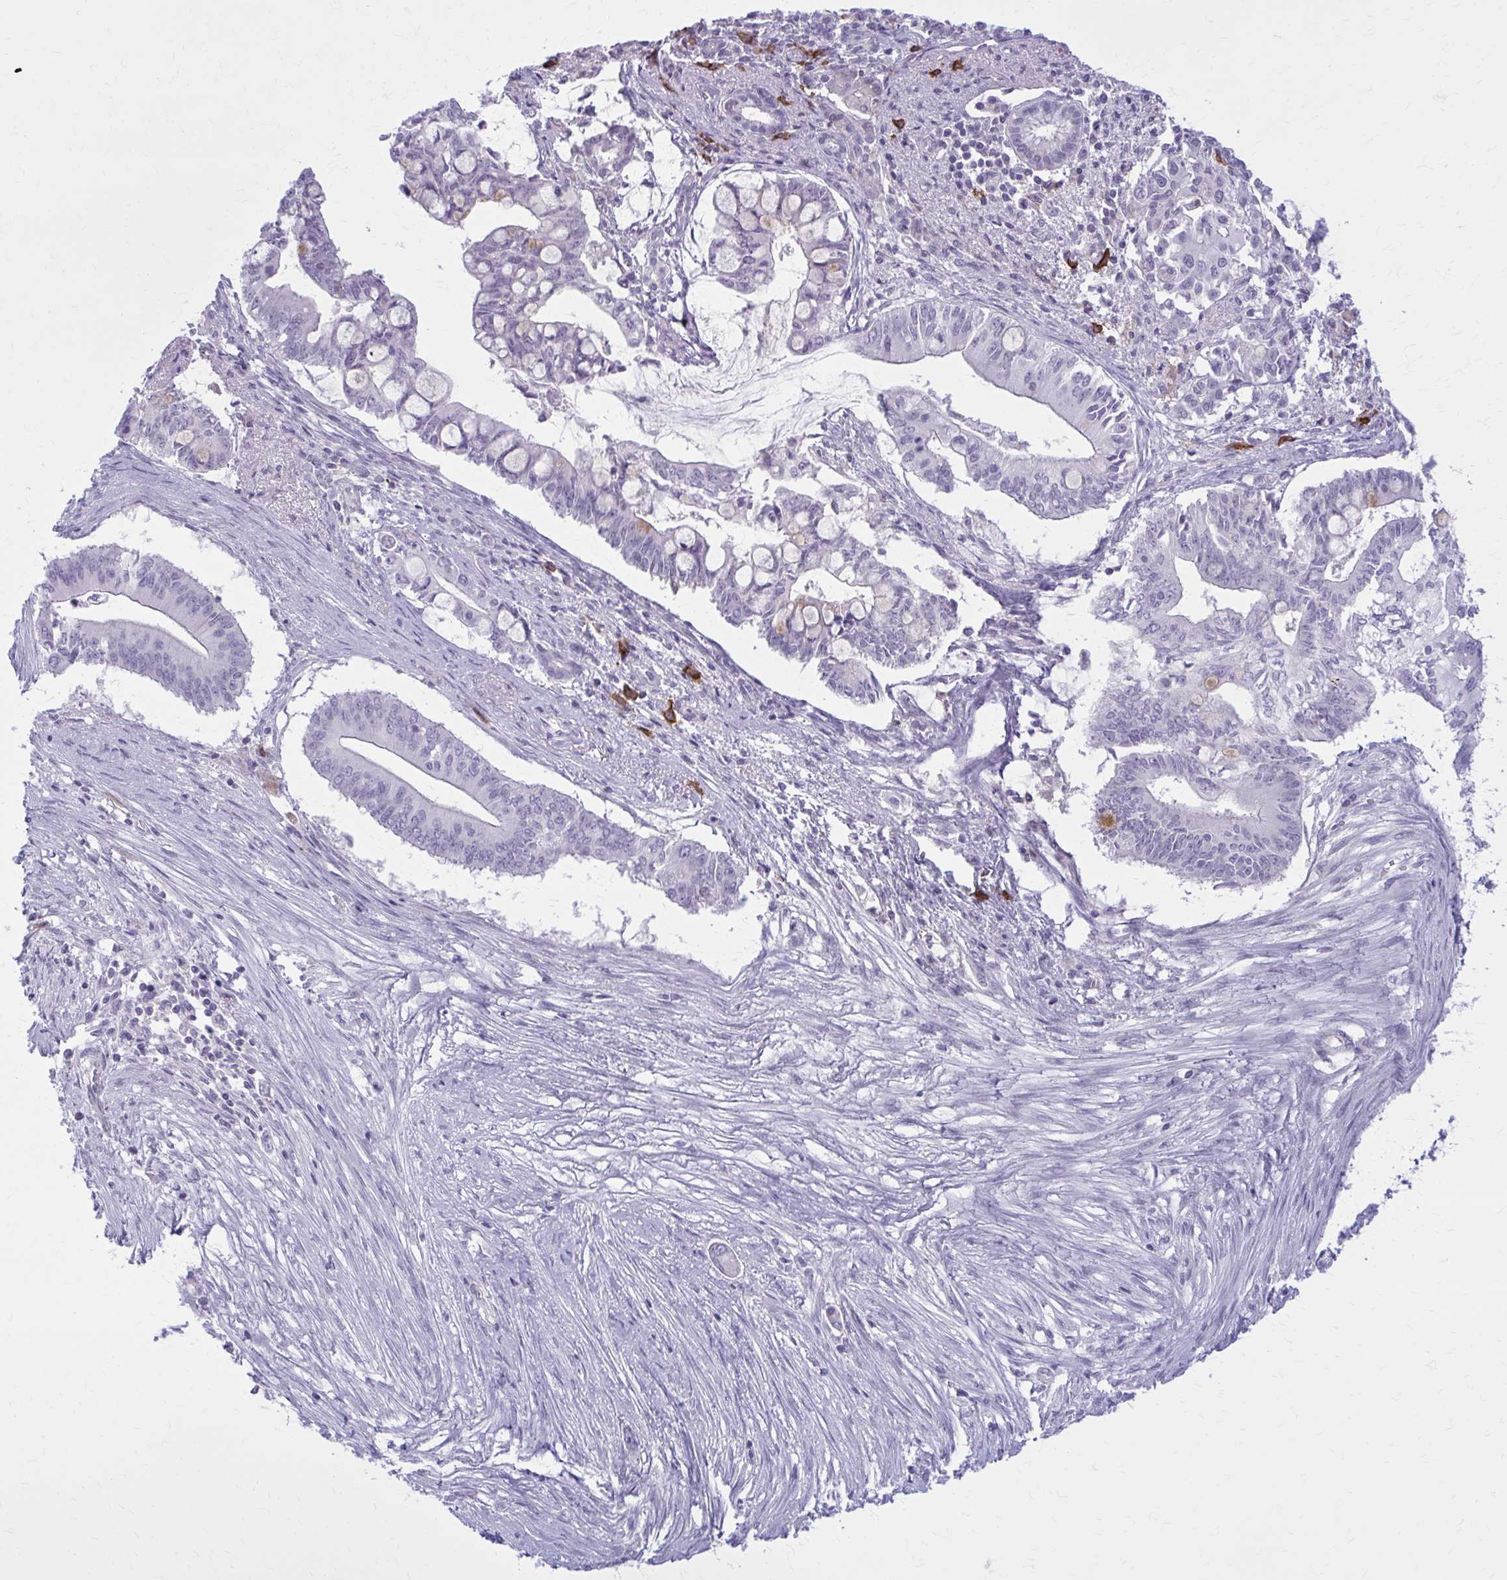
{"staining": {"intensity": "negative", "quantity": "none", "location": "none"}, "tissue": "pancreatic cancer", "cell_type": "Tumor cells", "image_type": "cancer", "snomed": [{"axis": "morphology", "description": "Adenocarcinoma, NOS"}, {"axis": "topography", "description": "Pancreas"}], "caption": "Immunohistochemistry micrograph of human pancreatic cancer stained for a protein (brown), which demonstrates no staining in tumor cells. (DAB (3,3'-diaminobenzidine) IHC, high magnification).", "gene": "CD38", "patient": {"sex": "male", "age": 68}}